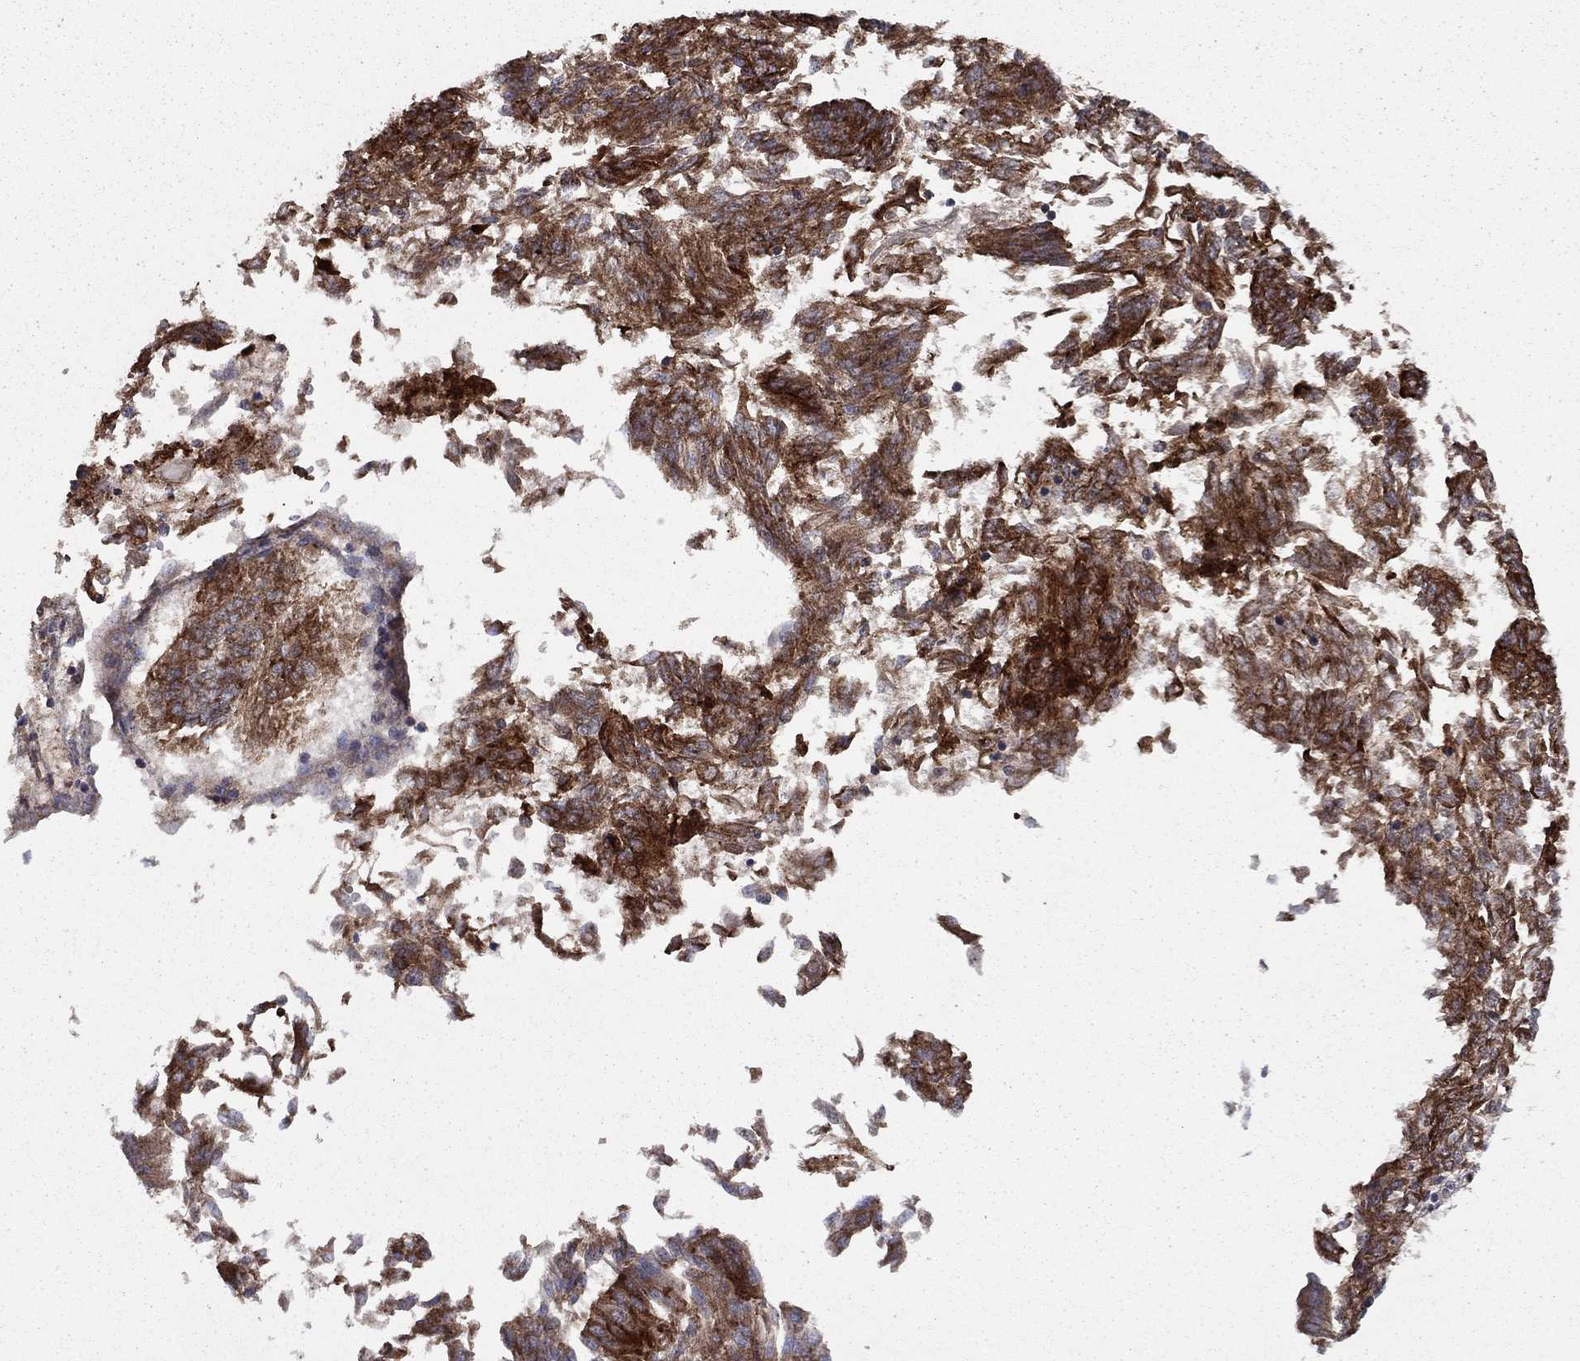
{"staining": {"intensity": "strong", "quantity": "25%-75%", "location": "cytoplasmic/membranous"}, "tissue": "endometrial cancer", "cell_type": "Tumor cells", "image_type": "cancer", "snomed": [{"axis": "morphology", "description": "Adenocarcinoma, NOS"}, {"axis": "topography", "description": "Endometrium"}], "caption": "A photomicrograph of human endometrial cancer stained for a protein displays strong cytoplasmic/membranous brown staining in tumor cells.", "gene": "COL18A1", "patient": {"sex": "female", "age": 58}}